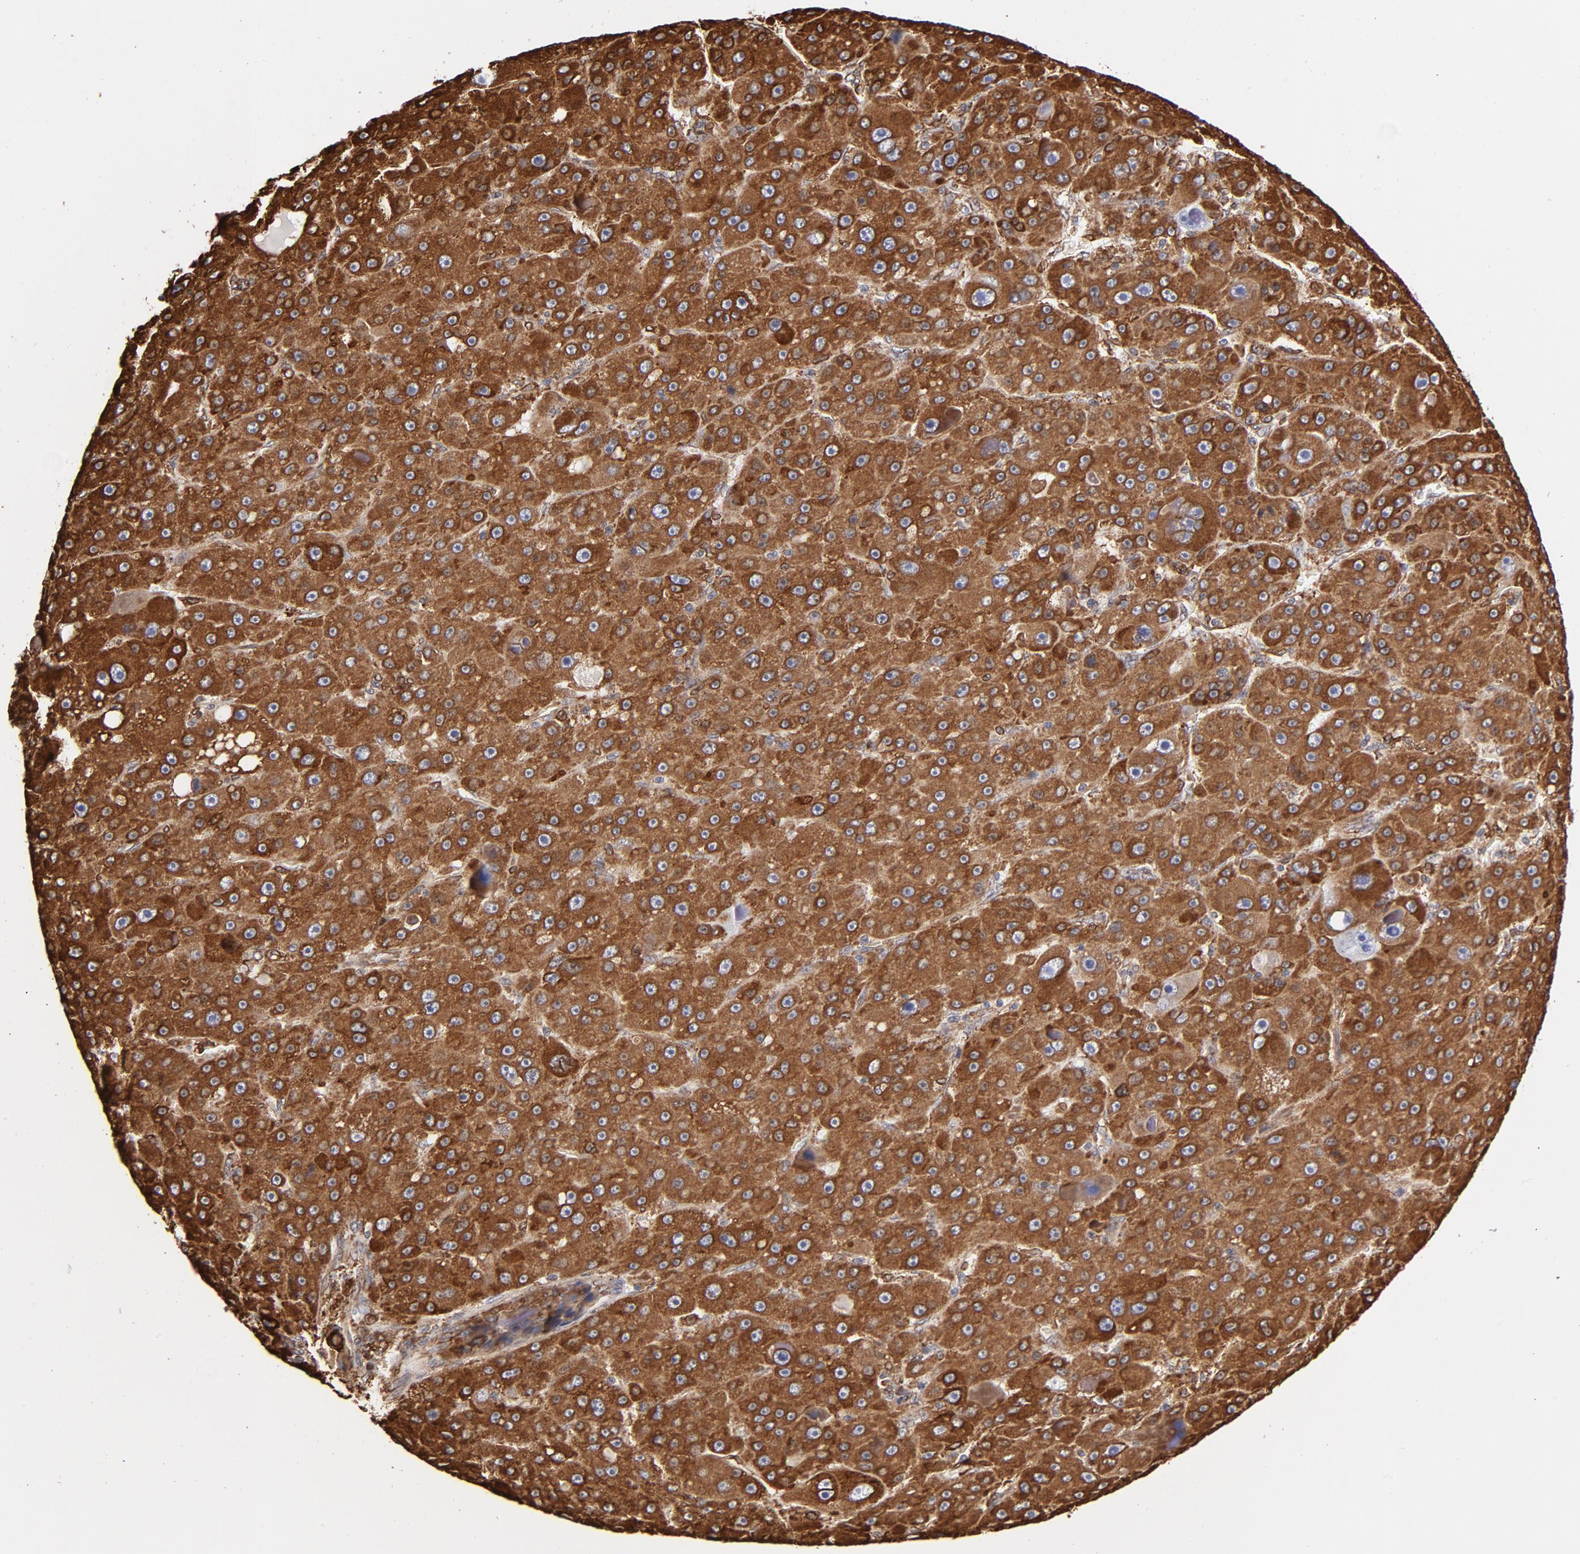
{"staining": {"intensity": "strong", "quantity": ">75%", "location": "cytoplasmic/membranous"}, "tissue": "liver cancer", "cell_type": "Tumor cells", "image_type": "cancer", "snomed": [{"axis": "morphology", "description": "Carcinoma, Hepatocellular, NOS"}, {"axis": "topography", "description": "Liver"}], "caption": "Tumor cells show high levels of strong cytoplasmic/membranous expression in approximately >75% of cells in liver cancer (hepatocellular carcinoma). (DAB IHC, brown staining for protein, blue staining for nuclei).", "gene": "CANX", "patient": {"sex": "male", "age": 76}}